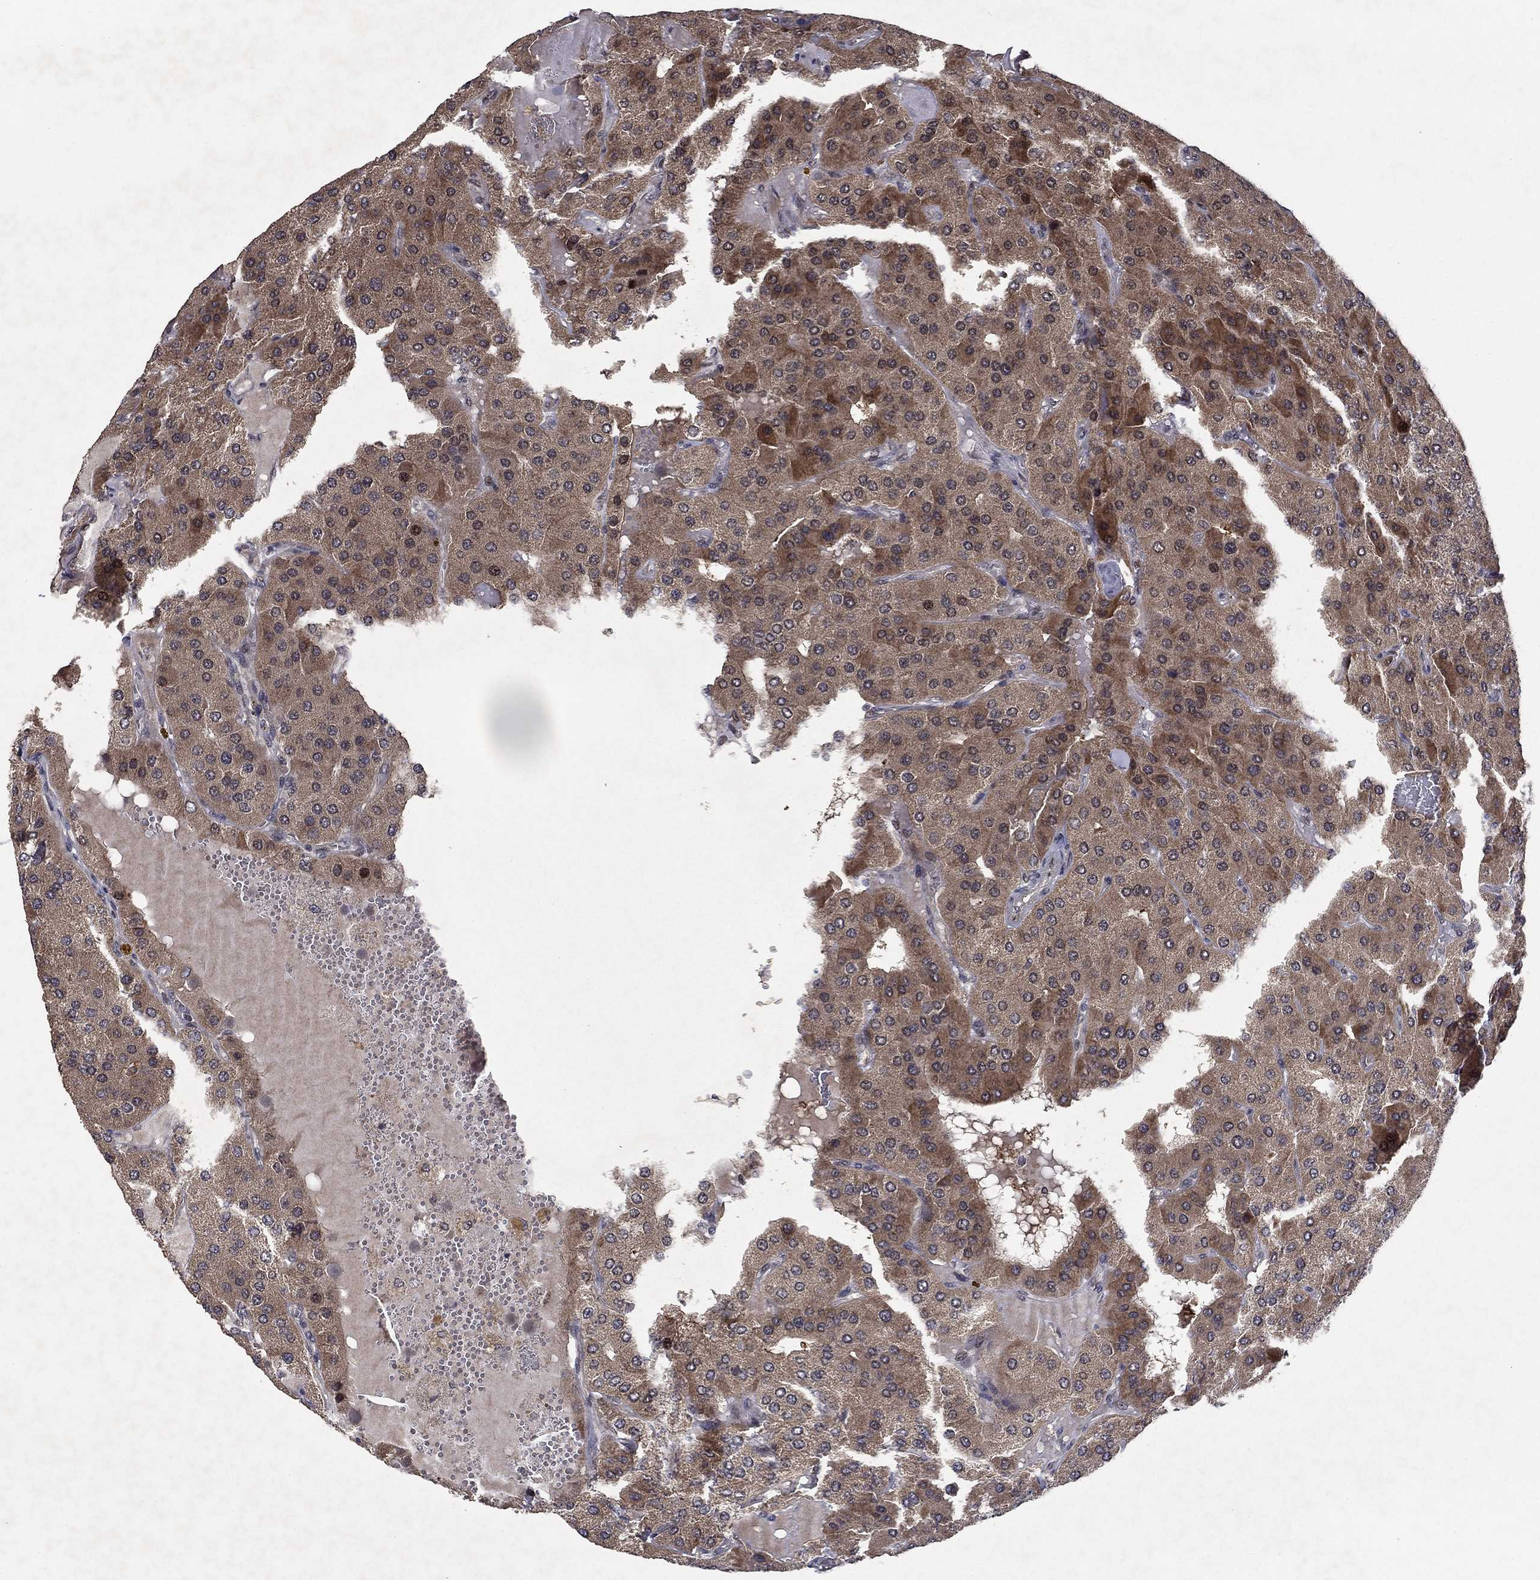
{"staining": {"intensity": "moderate", "quantity": "25%-75%", "location": "cytoplasmic/membranous,nuclear"}, "tissue": "parathyroid gland", "cell_type": "Glandular cells", "image_type": "normal", "snomed": [{"axis": "morphology", "description": "Normal tissue, NOS"}, {"axis": "morphology", "description": "Adenoma, NOS"}, {"axis": "topography", "description": "Parathyroid gland"}], "caption": "This micrograph demonstrates immunohistochemistry staining of unremarkable human parathyroid gland, with medium moderate cytoplasmic/membranous,nuclear expression in approximately 25%-75% of glandular cells.", "gene": "PRICKLE4", "patient": {"sex": "female", "age": 86}}